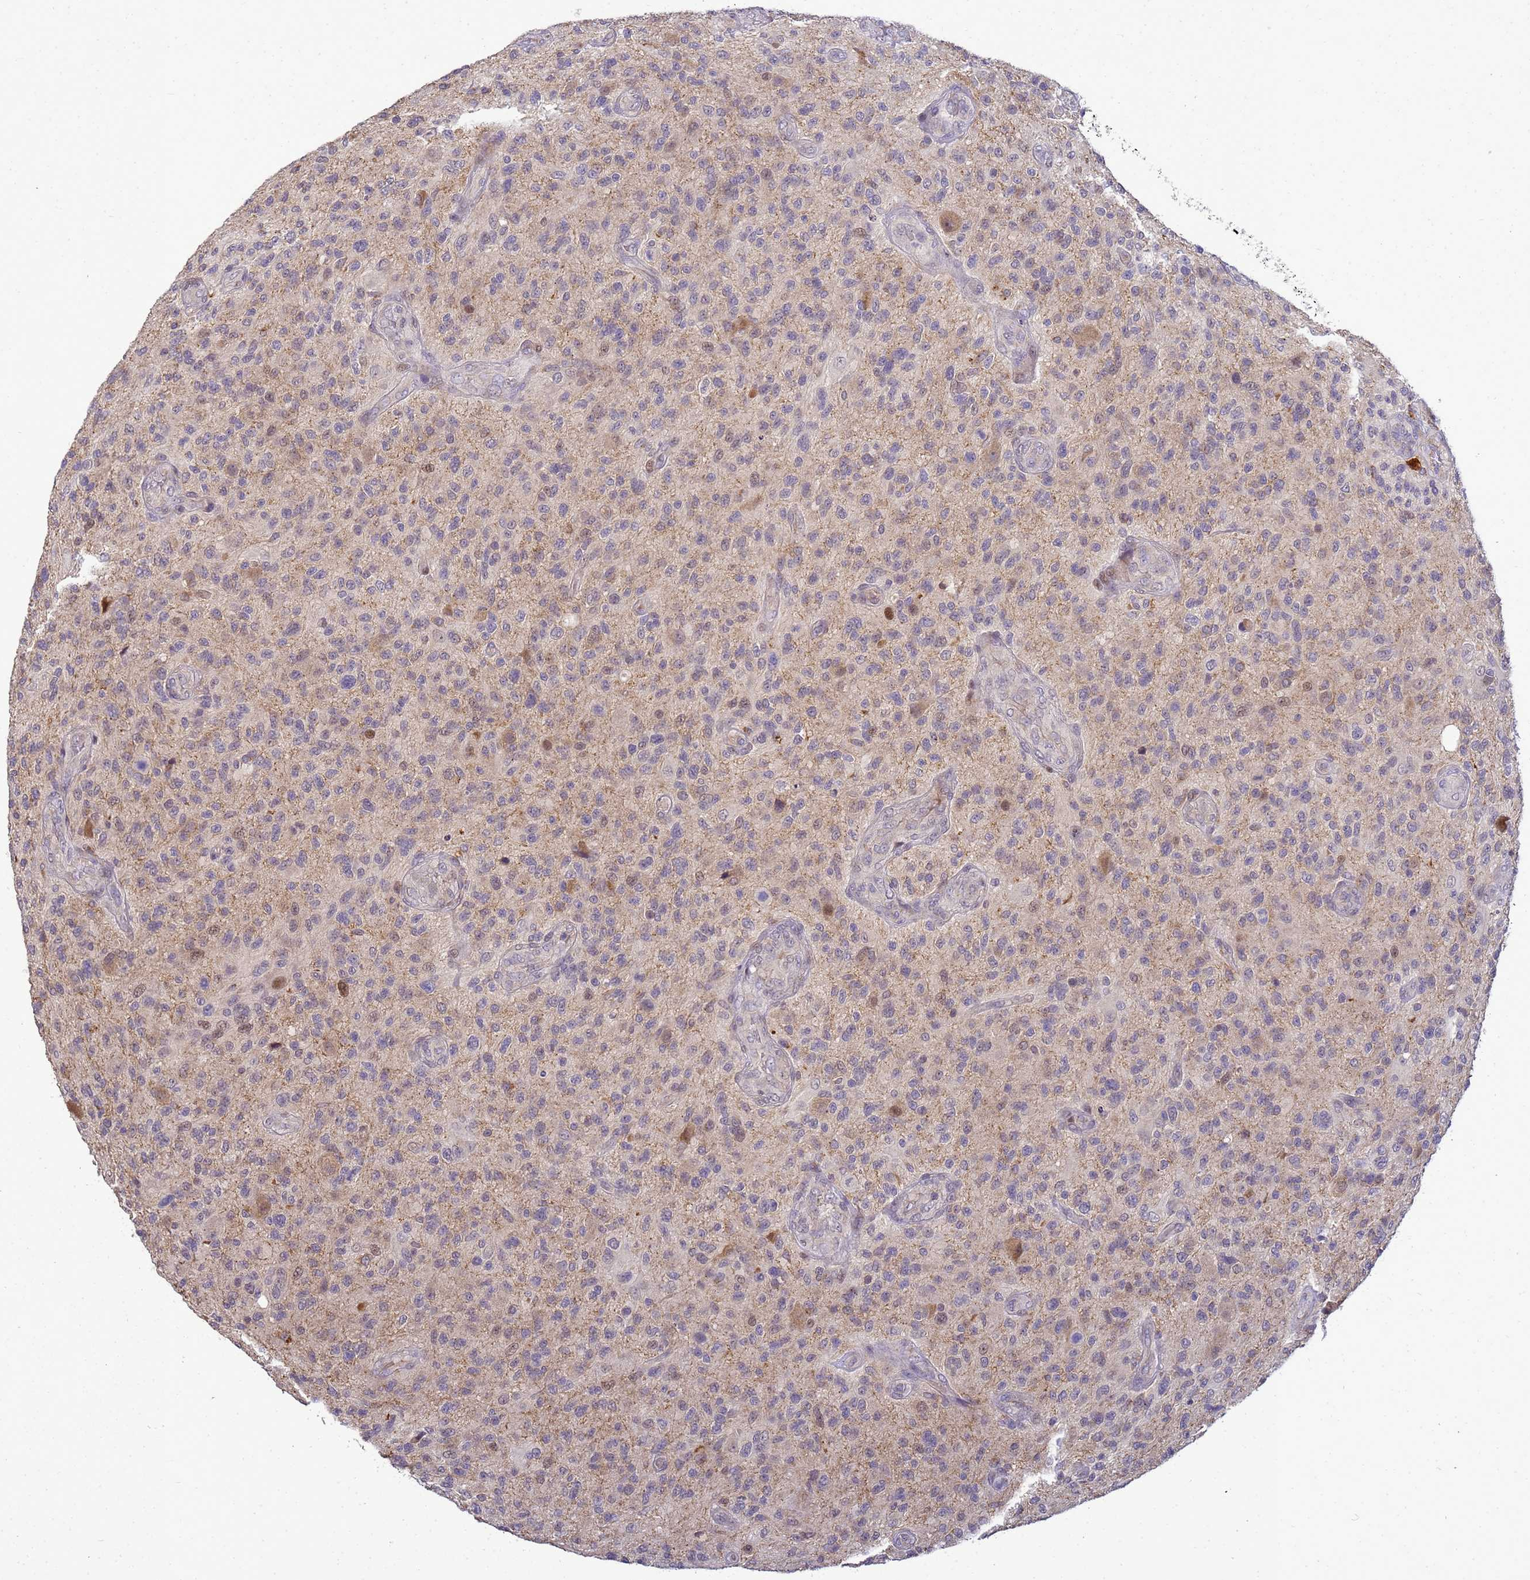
{"staining": {"intensity": "weak", "quantity": "<25%", "location": "nuclear"}, "tissue": "glioma", "cell_type": "Tumor cells", "image_type": "cancer", "snomed": [{"axis": "morphology", "description": "Glioma, malignant, High grade"}, {"axis": "topography", "description": "Brain"}], "caption": "Tumor cells show no significant staining in high-grade glioma (malignant).", "gene": "TMEM74B", "patient": {"sex": "male", "age": 47}}